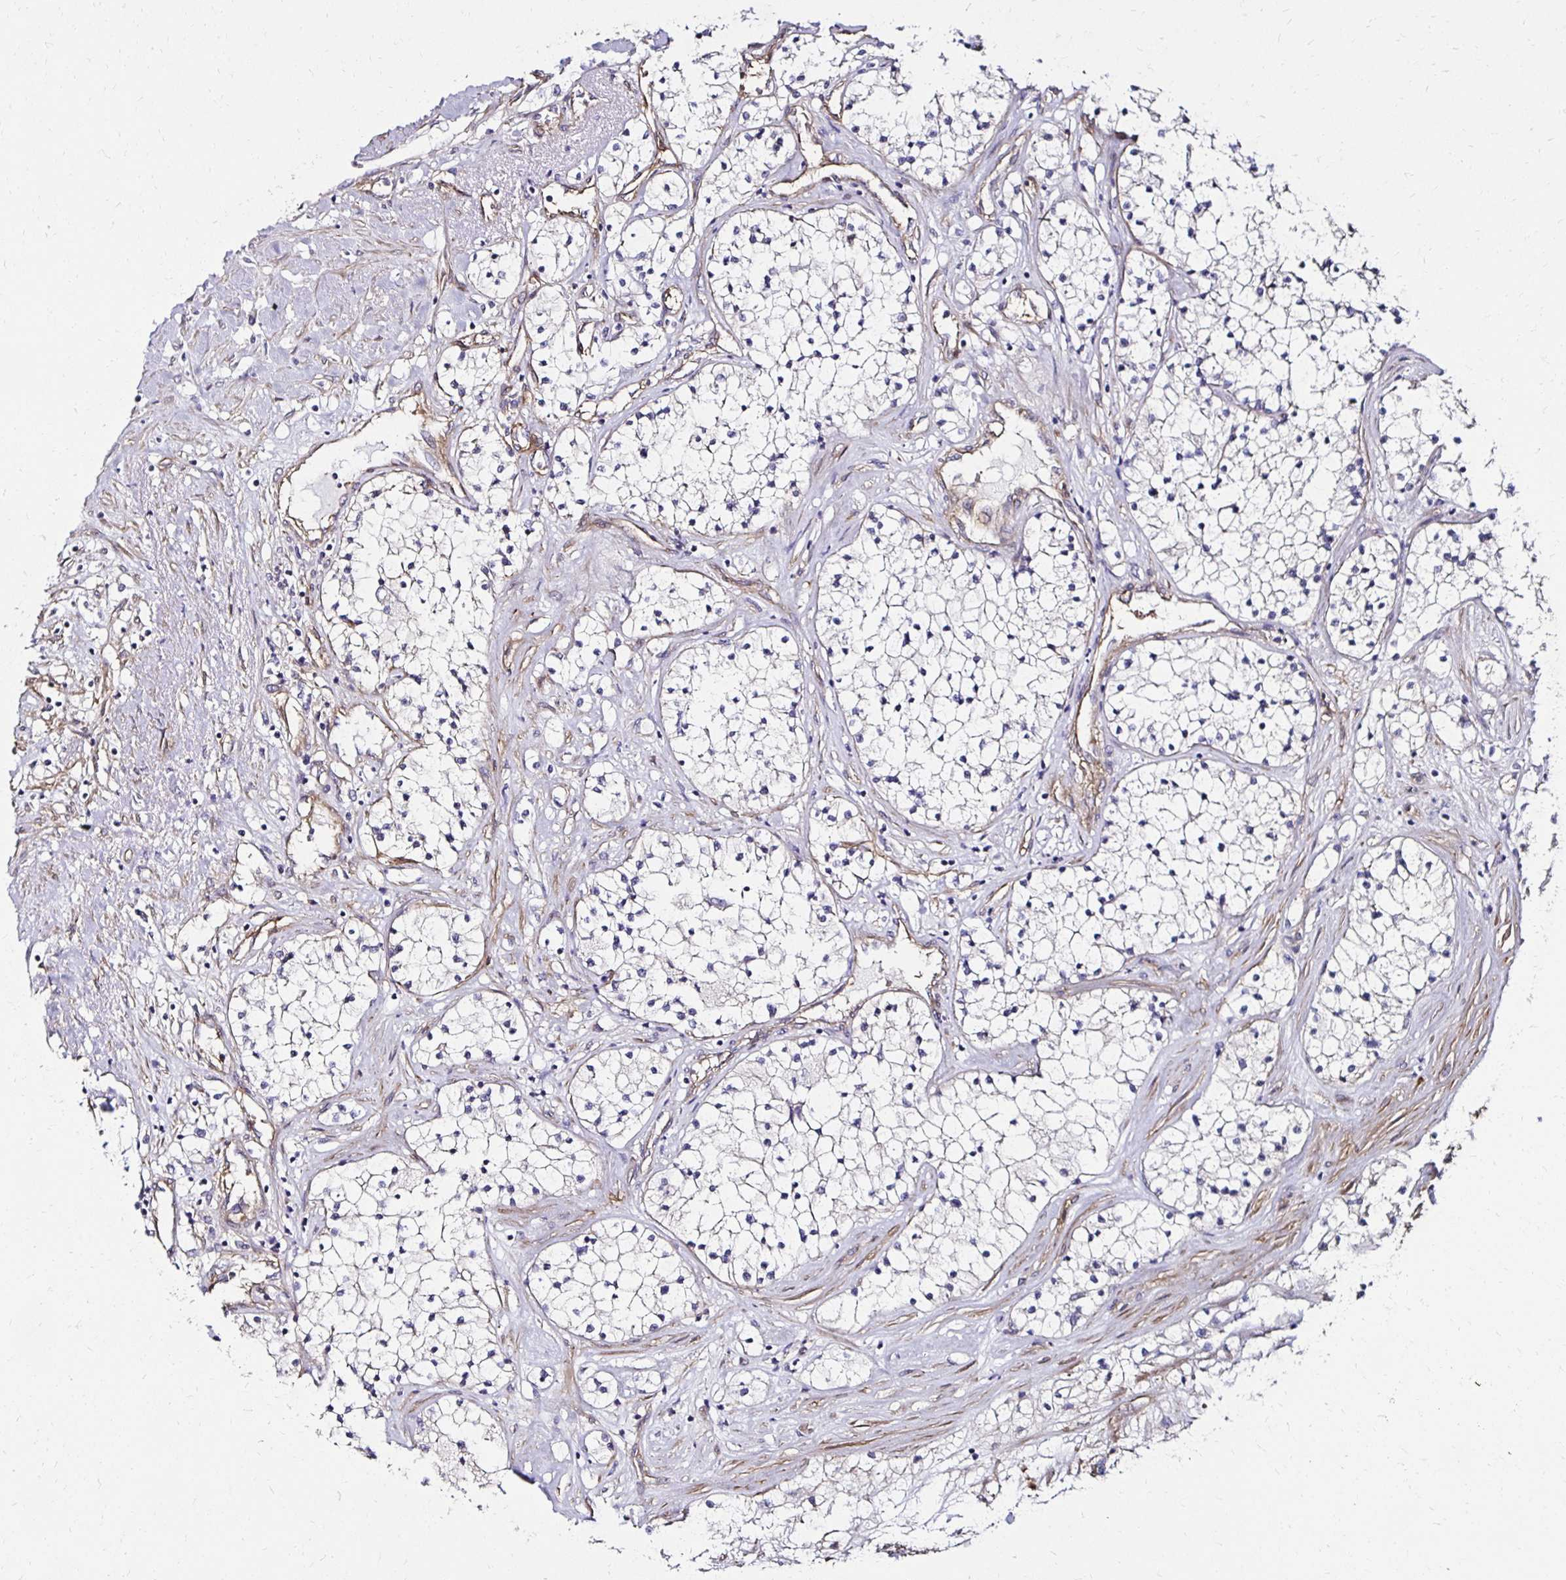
{"staining": {"intensity": "negative", "quantity": "none", "location": "none"}, "tissue": "renal cancer", "cell_type": "Tumor cells", "image_type": "cancer", "snomed": [{"axis": "morphology", "description": "Adenocarcinoma, NOS"}, {"axis": "topography", "description": "Kidney"}], "caption": "Renal adenocarcinoma was stained to show a protein in brown. There is no significant staining in tumor cells.", "gene": "ITGB1", "patient": {"sex": "male", "age": 68}}